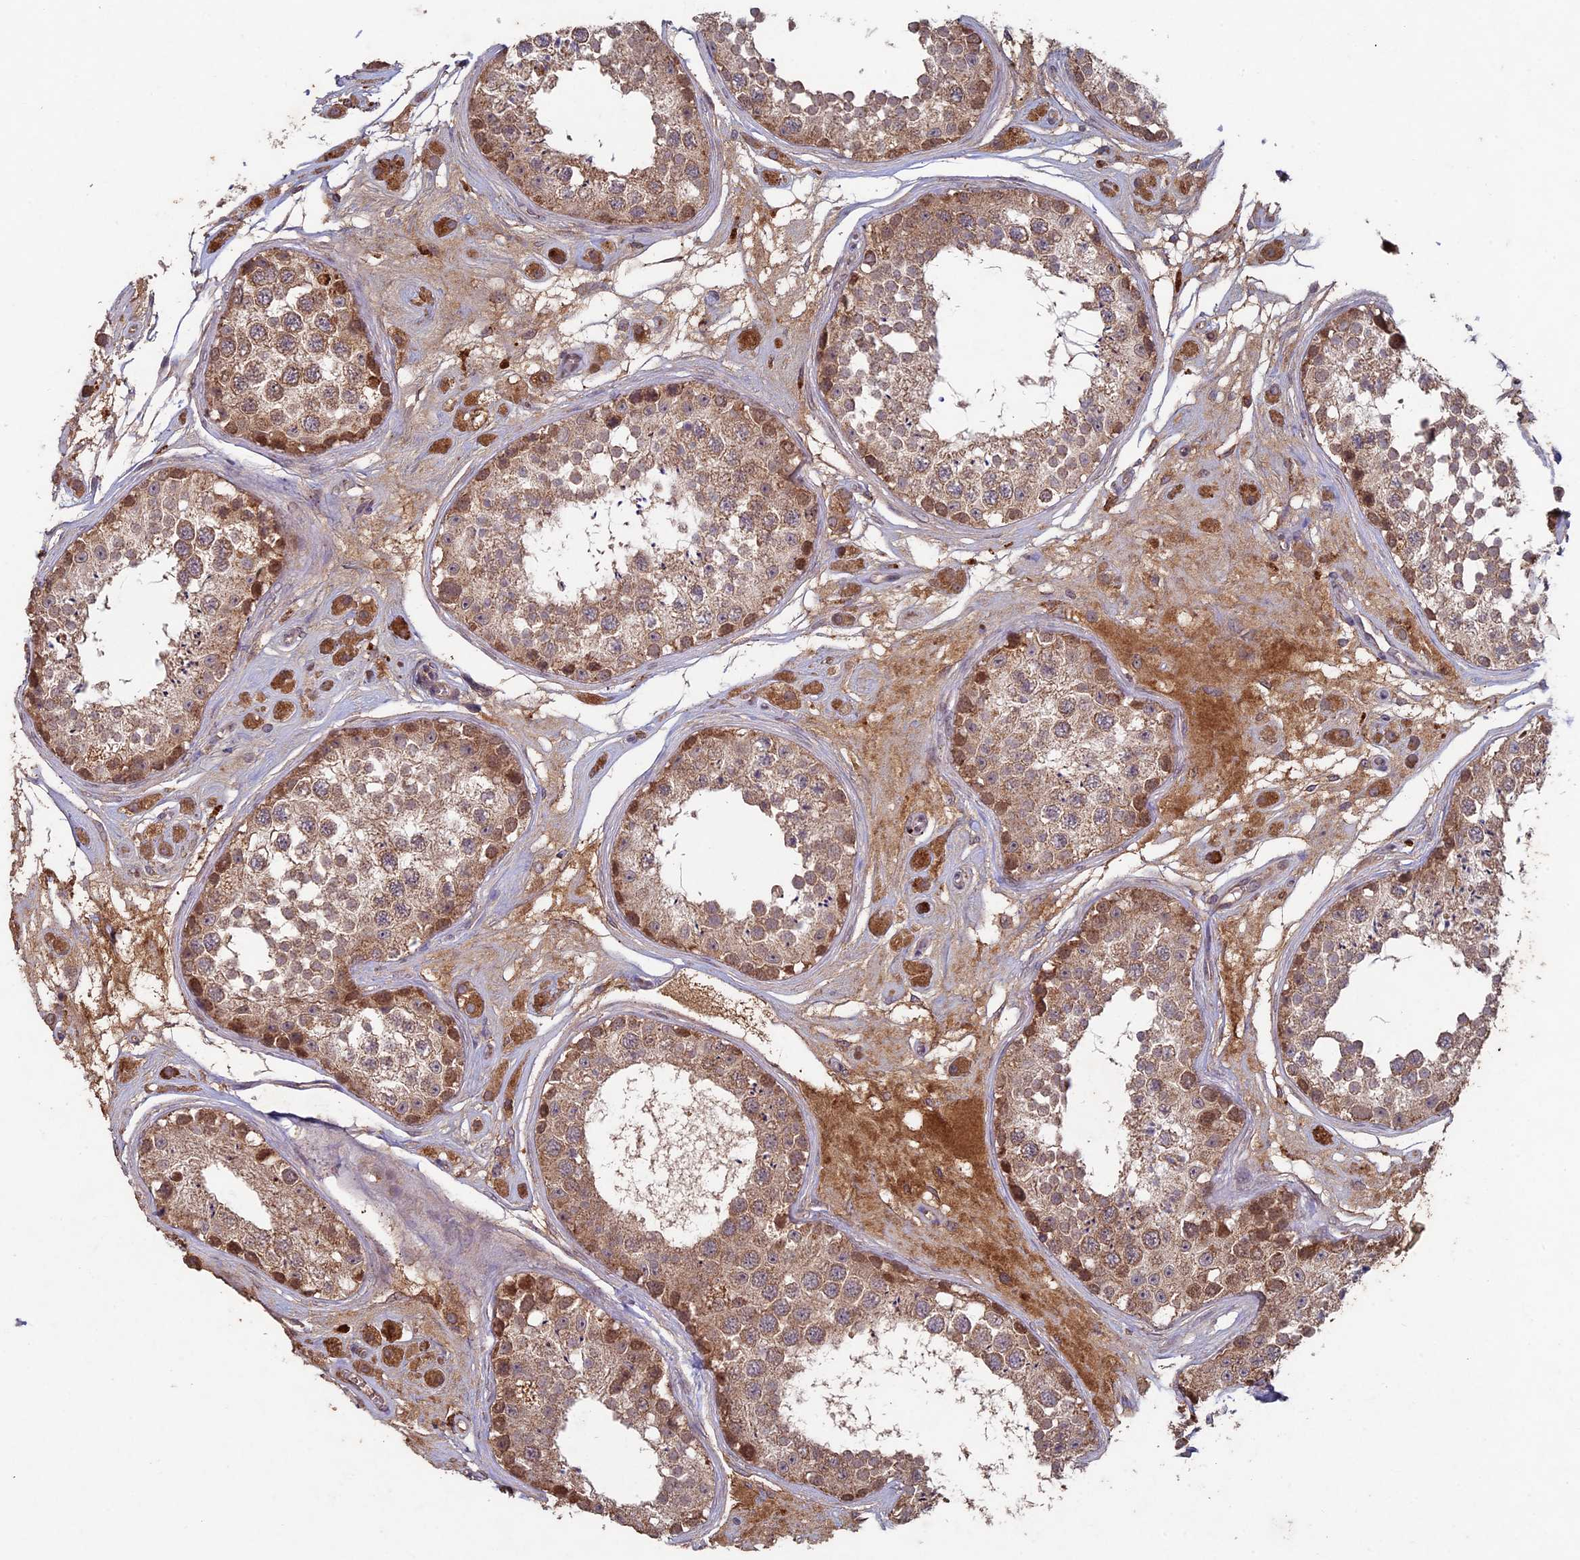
{"staining": {"intensity": "moderate", "quantity": ">75%", "location": "cytoplasmic/membranous"}, "tissue": "testis", "cell_type": "Cells in seminiferous ducts", "image_type": "normal", "snomed": [{"axis": "morphology", "description": "Normal tissue, NOS"}, {"axis": "topography", "description": "Testis"}], "caption": "Immunohistochemistry staining of normal testis, which shows medium levels of moderate cytoplasmic/membranous staining in about >75% of cells in seminiferous ducts indicating moderate cytoplasmic/membranous protein positivity. The staining was performed using DAB (brown) for protein detection and nuclei were counterstained in hematoxylin (blue).", "gene": "RCCD1", "patient": {"sex": "male", "age": 25}}